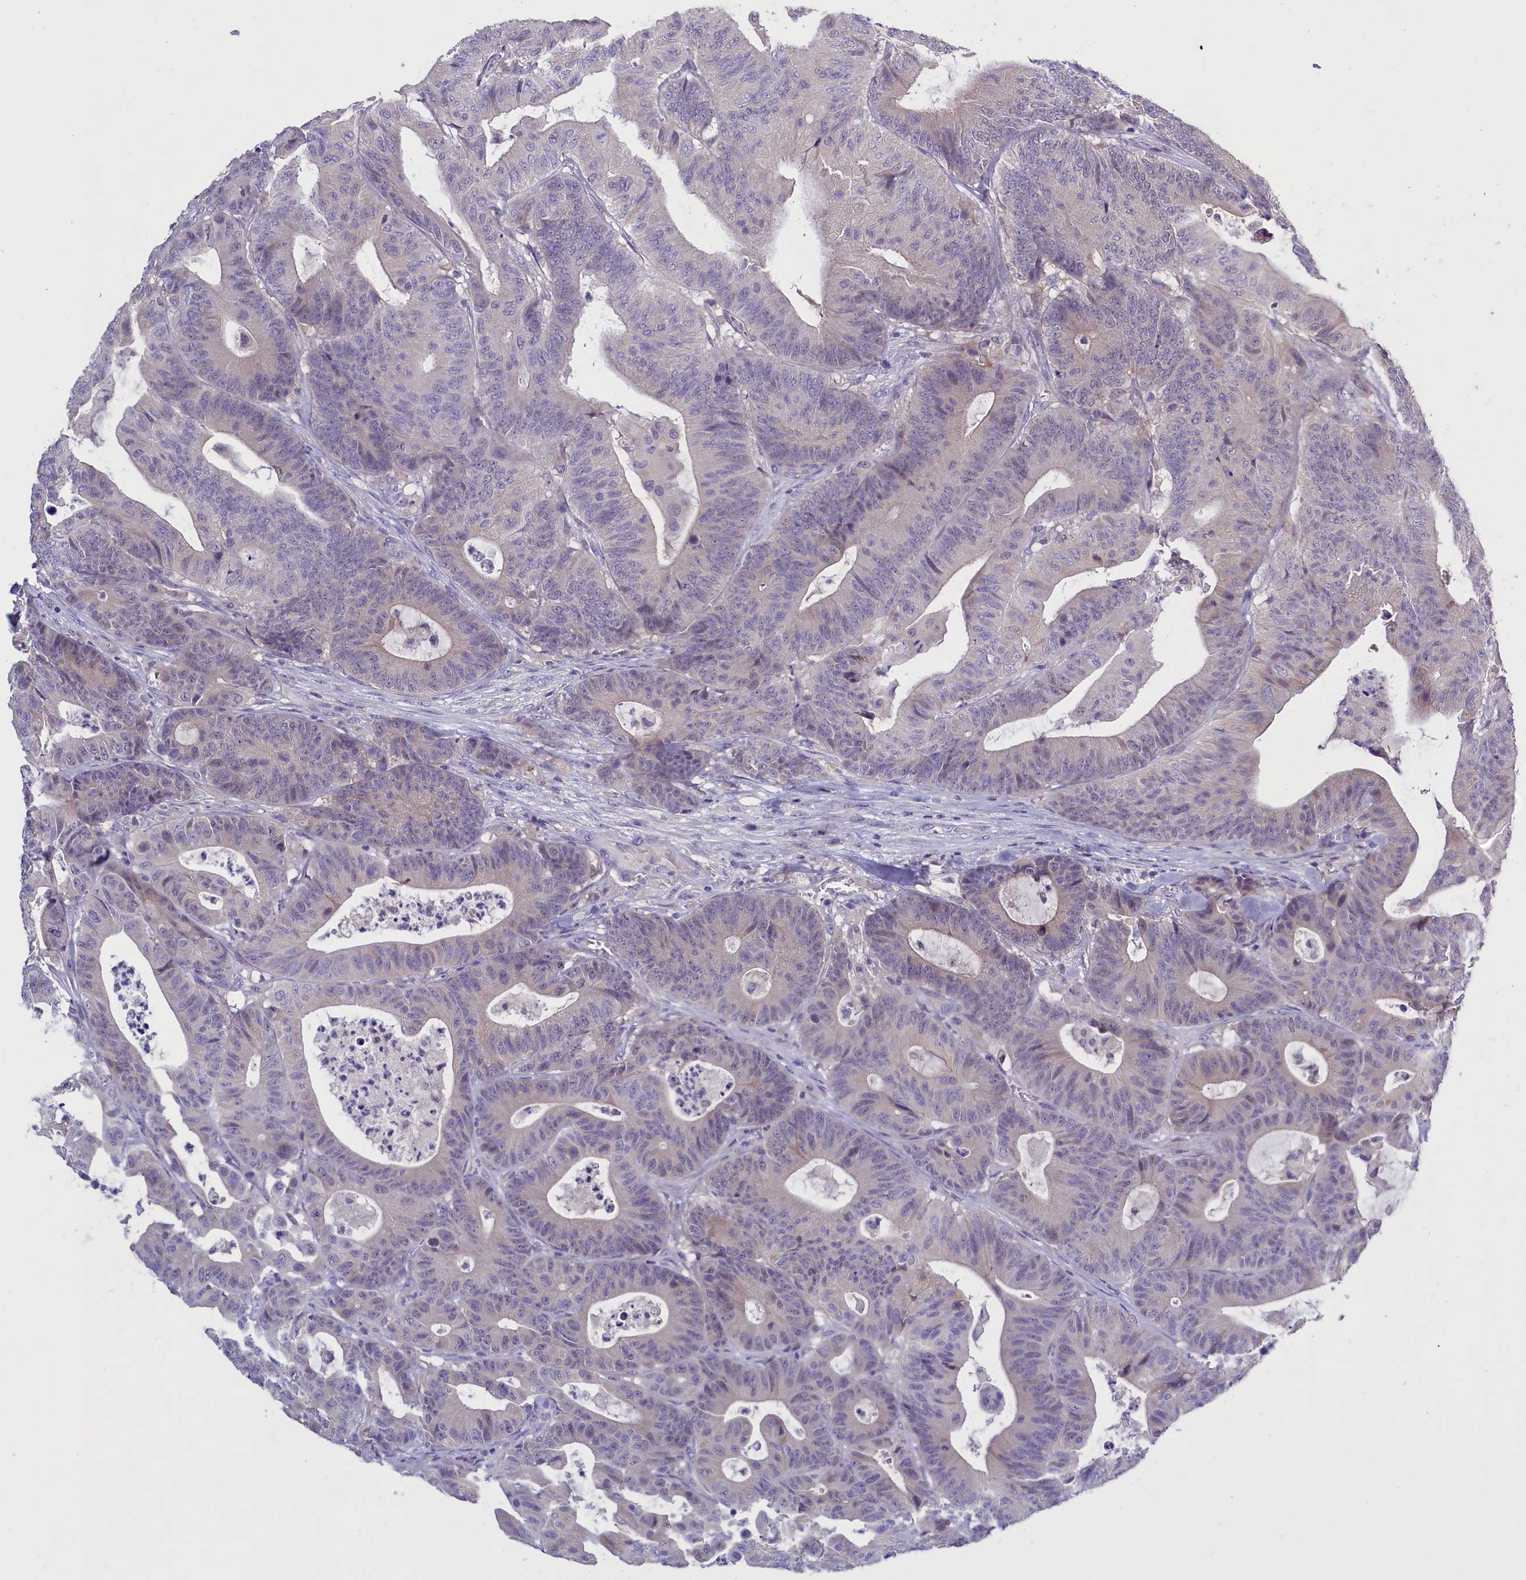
{"staining": {"intensity": "weak", "quantity": "<25%", "location": "cytoplasmic/membranous,nuclear"}, "tissue": "colorectal cancer", "cell_type": "Tumor cells", "image_type": "cancer", "snomed": [{"axis": "morphology", "description": "Adenocarcinoma, NOS"}, {"axis": "topography", "description": "Colon"}], "caption": "Colorectal cancer was stained to show a protein in brown. There is no significant positivity in tumor cells.", "gene": "ENPP6", "patient": {"sex": "female", "age": 84}}